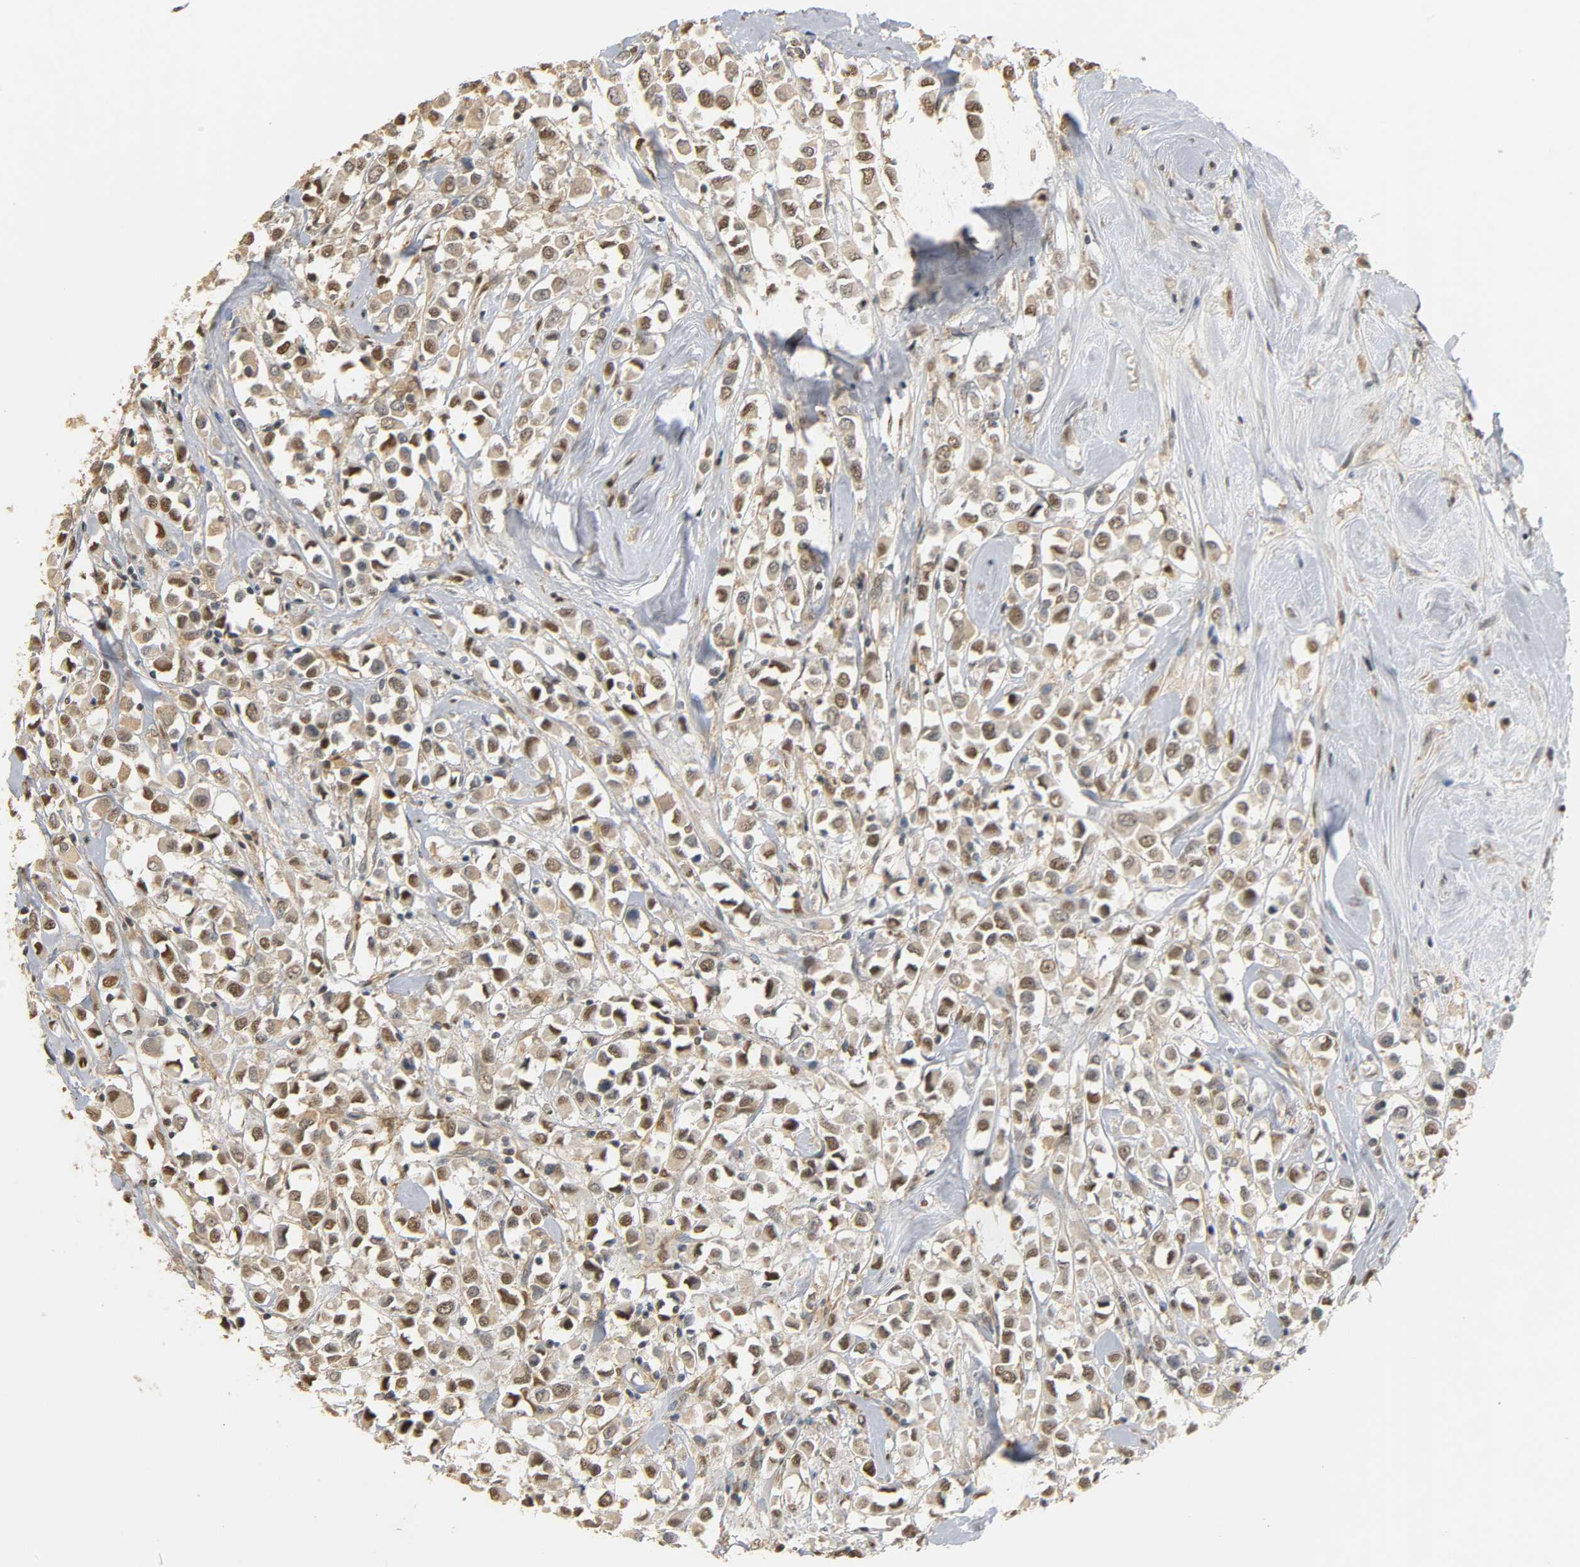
{"staining": {"intensity": "moderate", "quantity": ">75%", "location": "cytoplasmic/membranous,nuclear"}, "tissue": "breast cancer", "cell_type": "Tumor cells", "image_type": "cancer", "snomed": [{"axis": "morphology", "description": "Duct carcinoma"}, {"axis": "topography", "description": "Breast"}], "caption": "Protein staining shows moderate cytoplasmic/membranous and nuclear expression in approximately >75% of tumor cells in breast cancer (invasive ductal carcinoma).", "gene": "ZFPM2", "patient": {"sex": "female", "age": 61}}